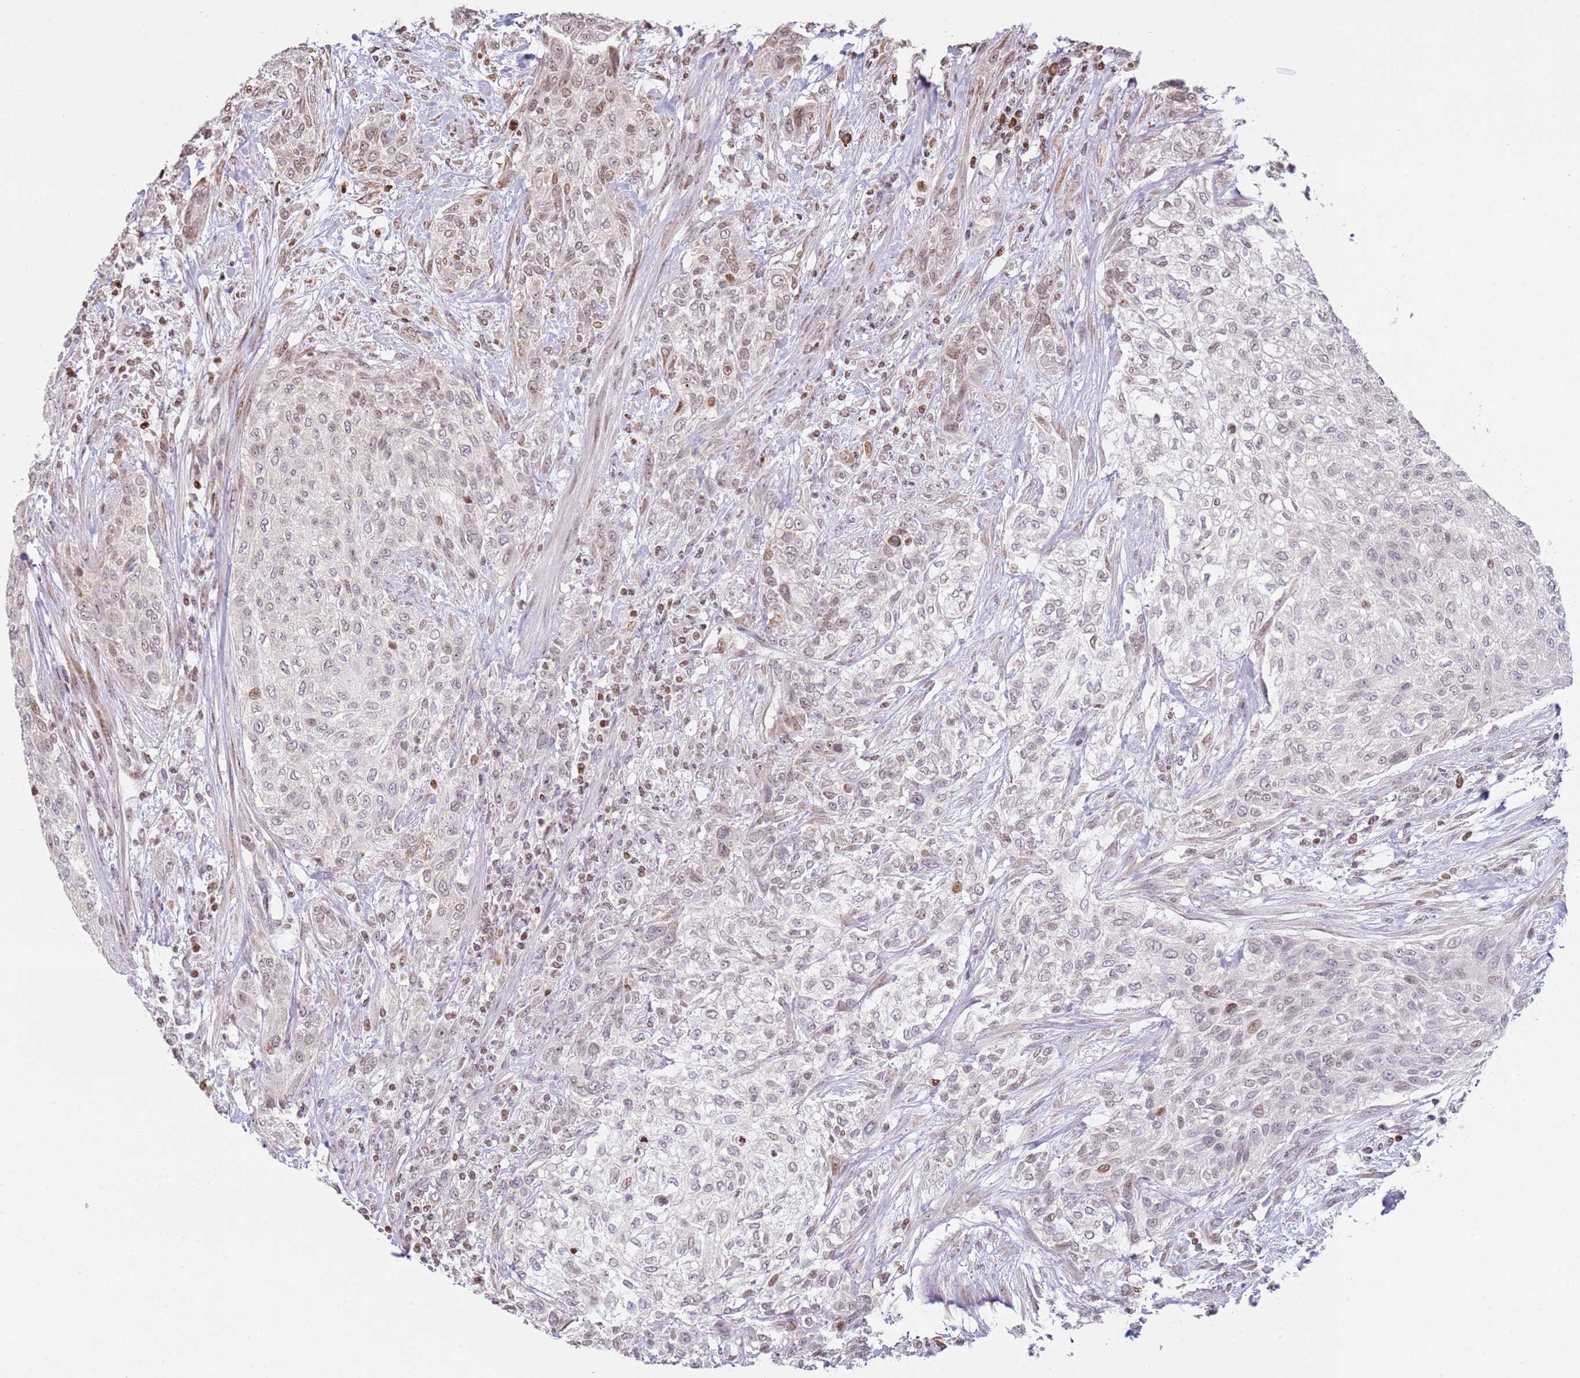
{"staining": {"intensity": "weak", "quantity": "<25%", "location": "nuclear"}, "tissue": "urothelial cancer", "cell_type": "Tumor cells", "image_type": "cancer", "snomed": [{"axis": "morphology", "description": "Normal tissue, NOS"}, {"axis": "morphology", "description": "Urothelial carcinoma, NOS"}, {"axis": "topography", "description": "Urinary bladder"}, {"axis": "topography", "description": "Peripheral nerve tissue"}], "caption": "Immunohistochemical staining of urothelial cancer exhibits no significant positivity in tumor cells.", "gene": "SCAF1", "patient": {"sex": "male", "age": 35}}